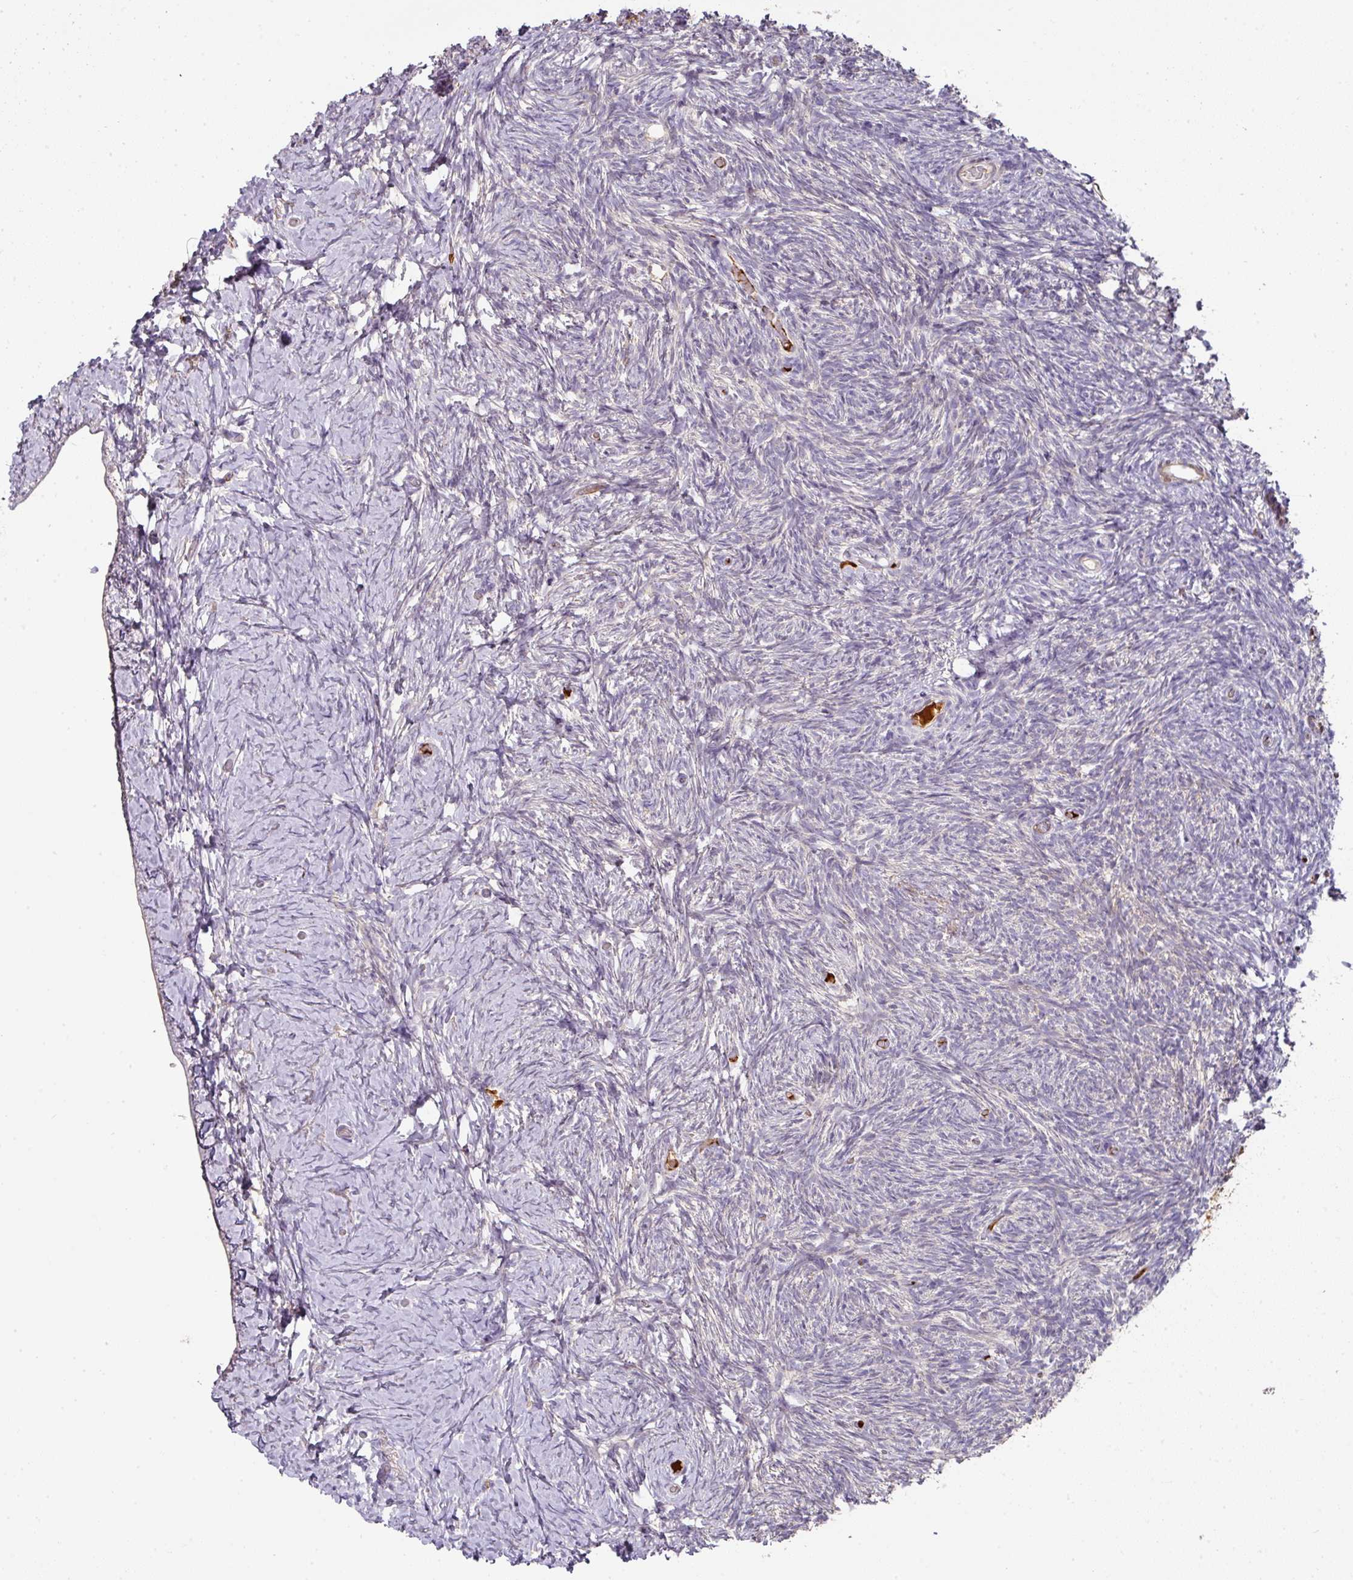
{"staining": {"intensity": "negative", "quantity": "none", "location": "none"}, "tissue": "ovary", "cell_type": "Follicle cells", "image_type": "normal", "snomed": [{"axis": "morphology", "description": "Normal tissue, NOS"}, {"axis": "topography", "description": "Ovary"}], "caption": "Follicle cells show no significant positivity in benign ovary. (DAB (3,3'-diaminobenzidine) IHC, high magnification).", "gene": "CCZ1B", "patient": {"sex": "female", "age": 39}}